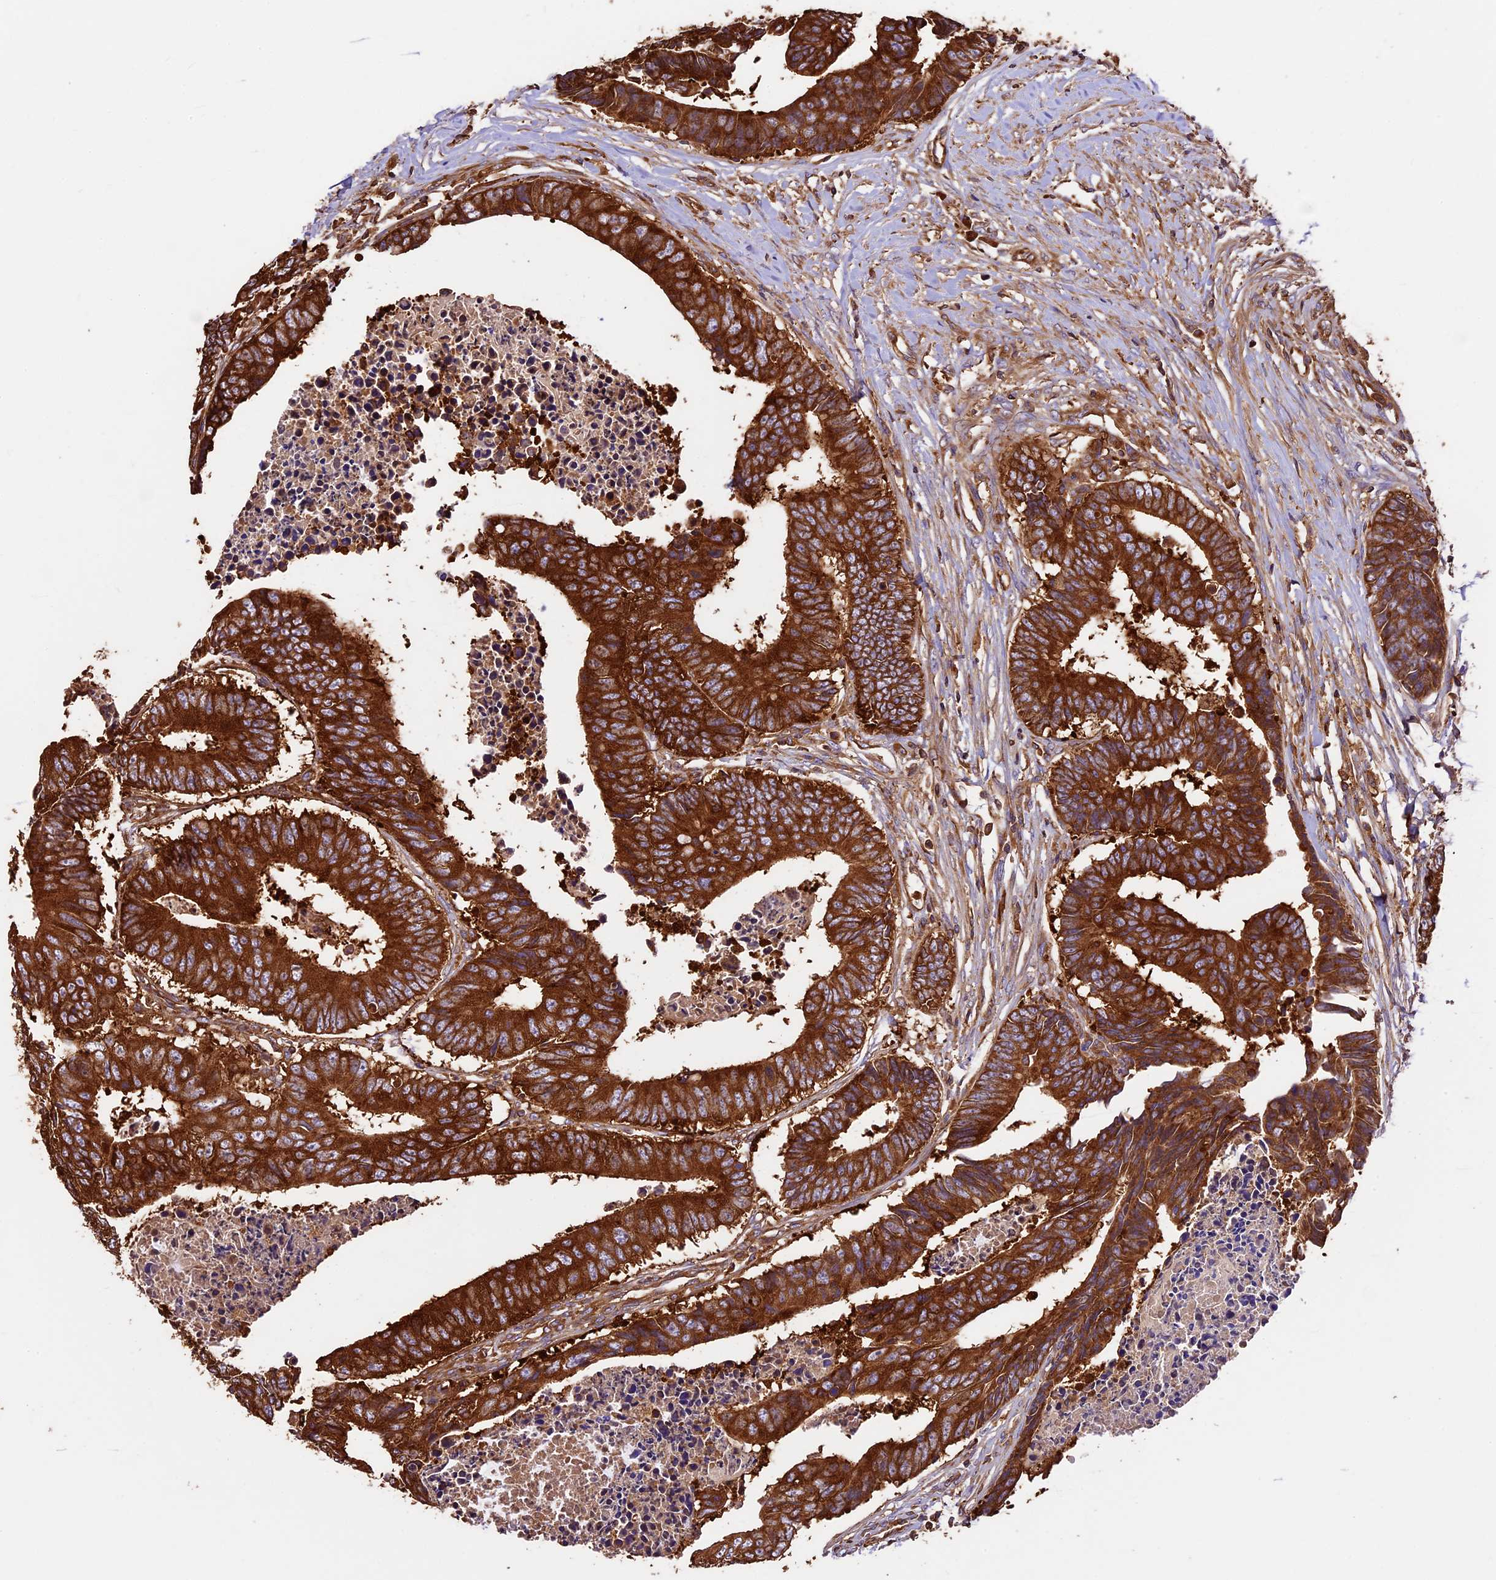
{"staining": {"intensity": "strong", "quantity": ">75%", "location": "cytoplasmic/membranous"}, "tissue": "colorectal cancer", "cell_type": "Tumor cells", "image_type": "cancer", "snomed": [{"axis": "morphology", "description": "Adenocarcinoma, NOS"}, {"axis": "topography", "description": "Rectum"}], "caption": "Colorectal adenocarcinoma stained with immunohistochemistry exhibits strong cytoplasmic/membranous positivity in approximately >75% of tumor cells. The protein of interest is stained brown, and the nuclei are stained in blue (DAB (3,3'-diaminobenzidine) IHC with brightfield microscopy, high magnification).", "gene": "KARS1", "patient": {"sex": "male", "age": 84}}